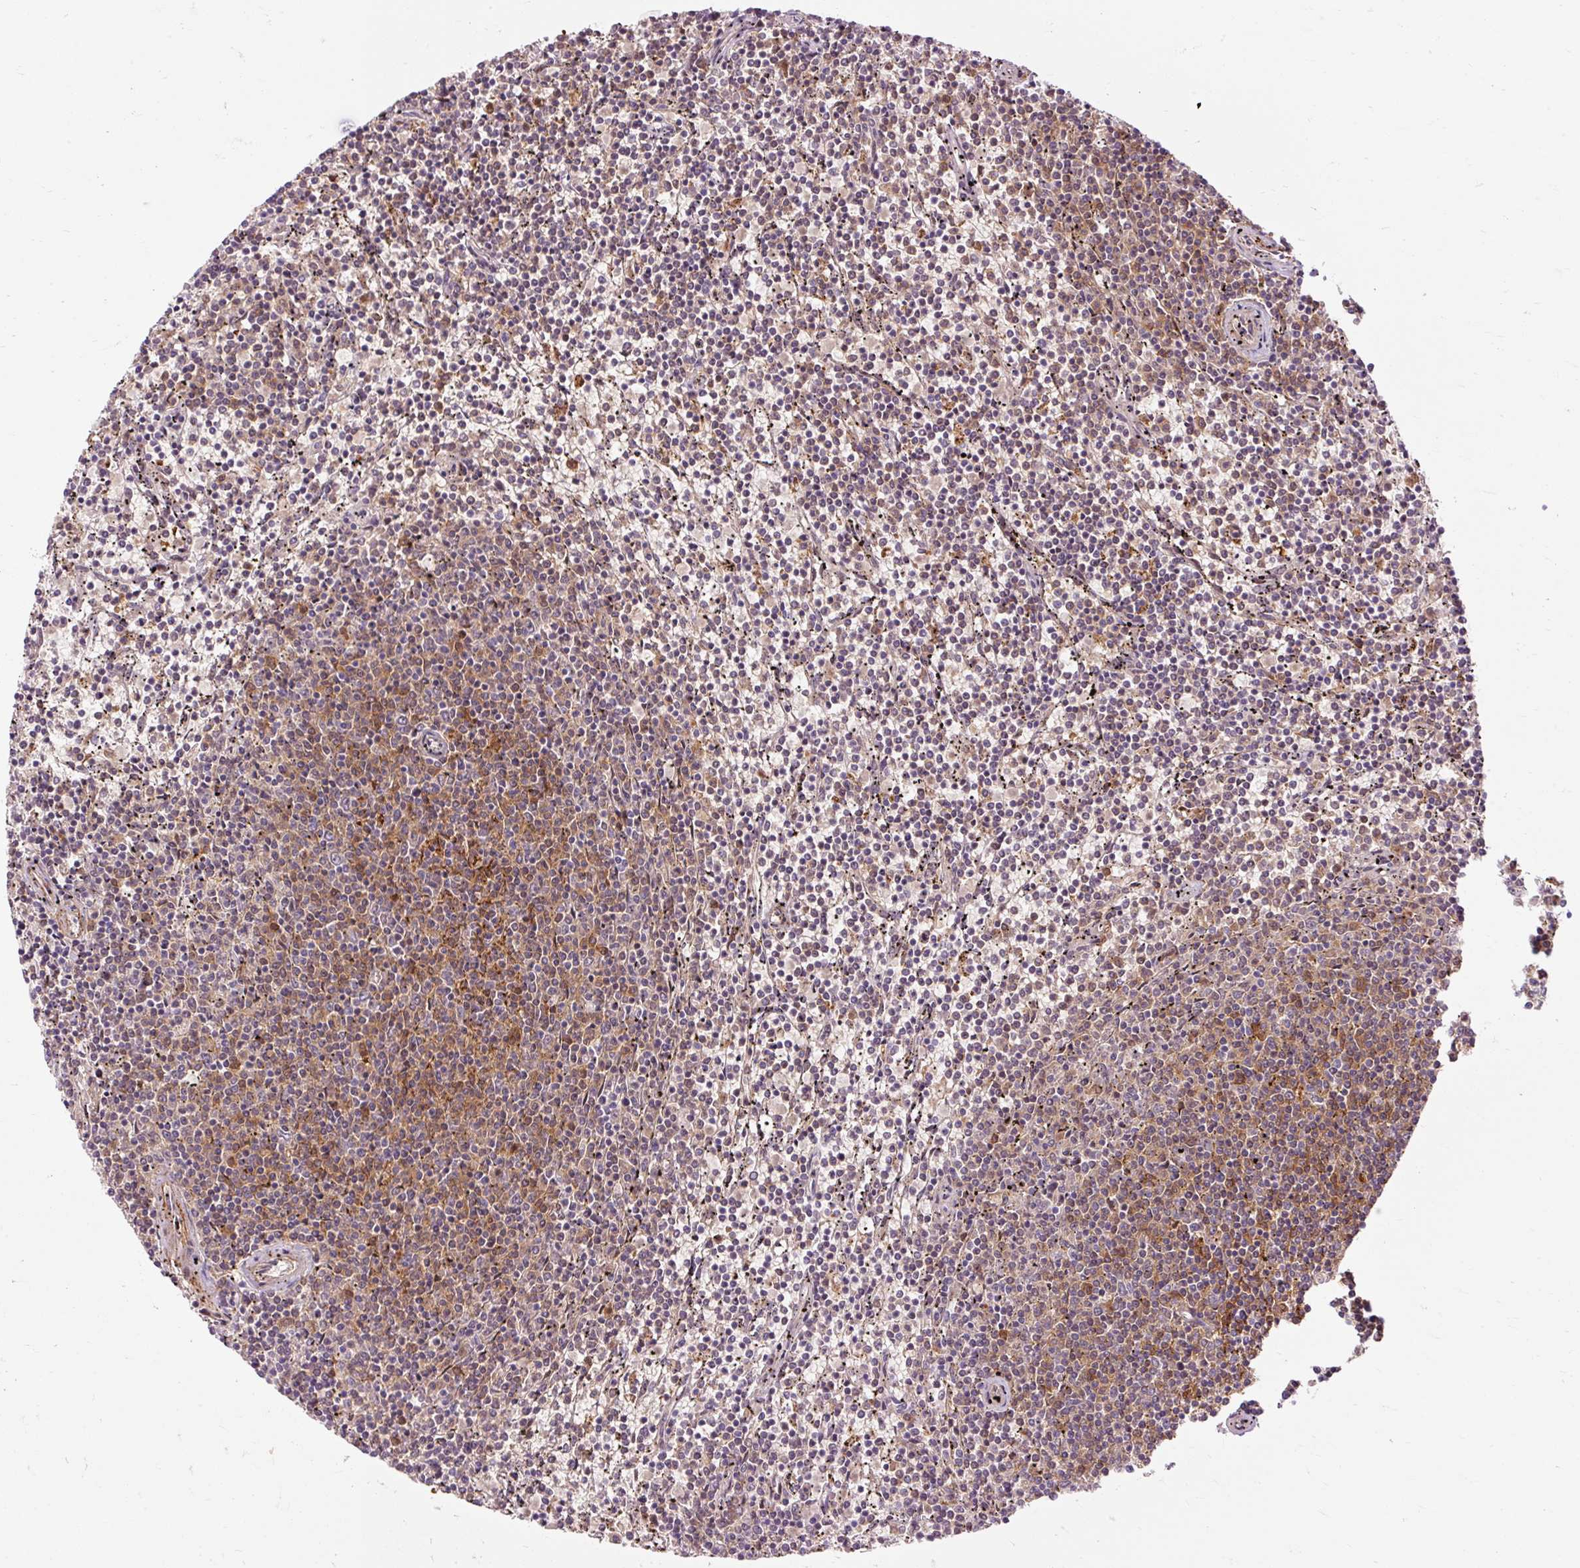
{"staining": {"intensity": "moderate", "quantity": "<25%", "location": "cytoplasmic/membranous"}, "tissue": "lymphoma", "cell_type": "Tumor cells", "image_type": "cancer", "snomed": [{"axis": "morphology", "description": "Malignant lymphoma, non-Hodgkin's type, Low grade"}, {"axis": "topography", "description": "Spleen"}], "caption": "Protein analysis of malignant lymphoma, non-Hodgkin's type (low-grade) tissue reveals moderate cytoplasmic/membranous positivity in approximately <25% of tumor cells. Ihc stains the protein in brown and the nuclei are stained blue.", "gene": "CEBPZ", "patient": {"sex": "female", "age": 50}}